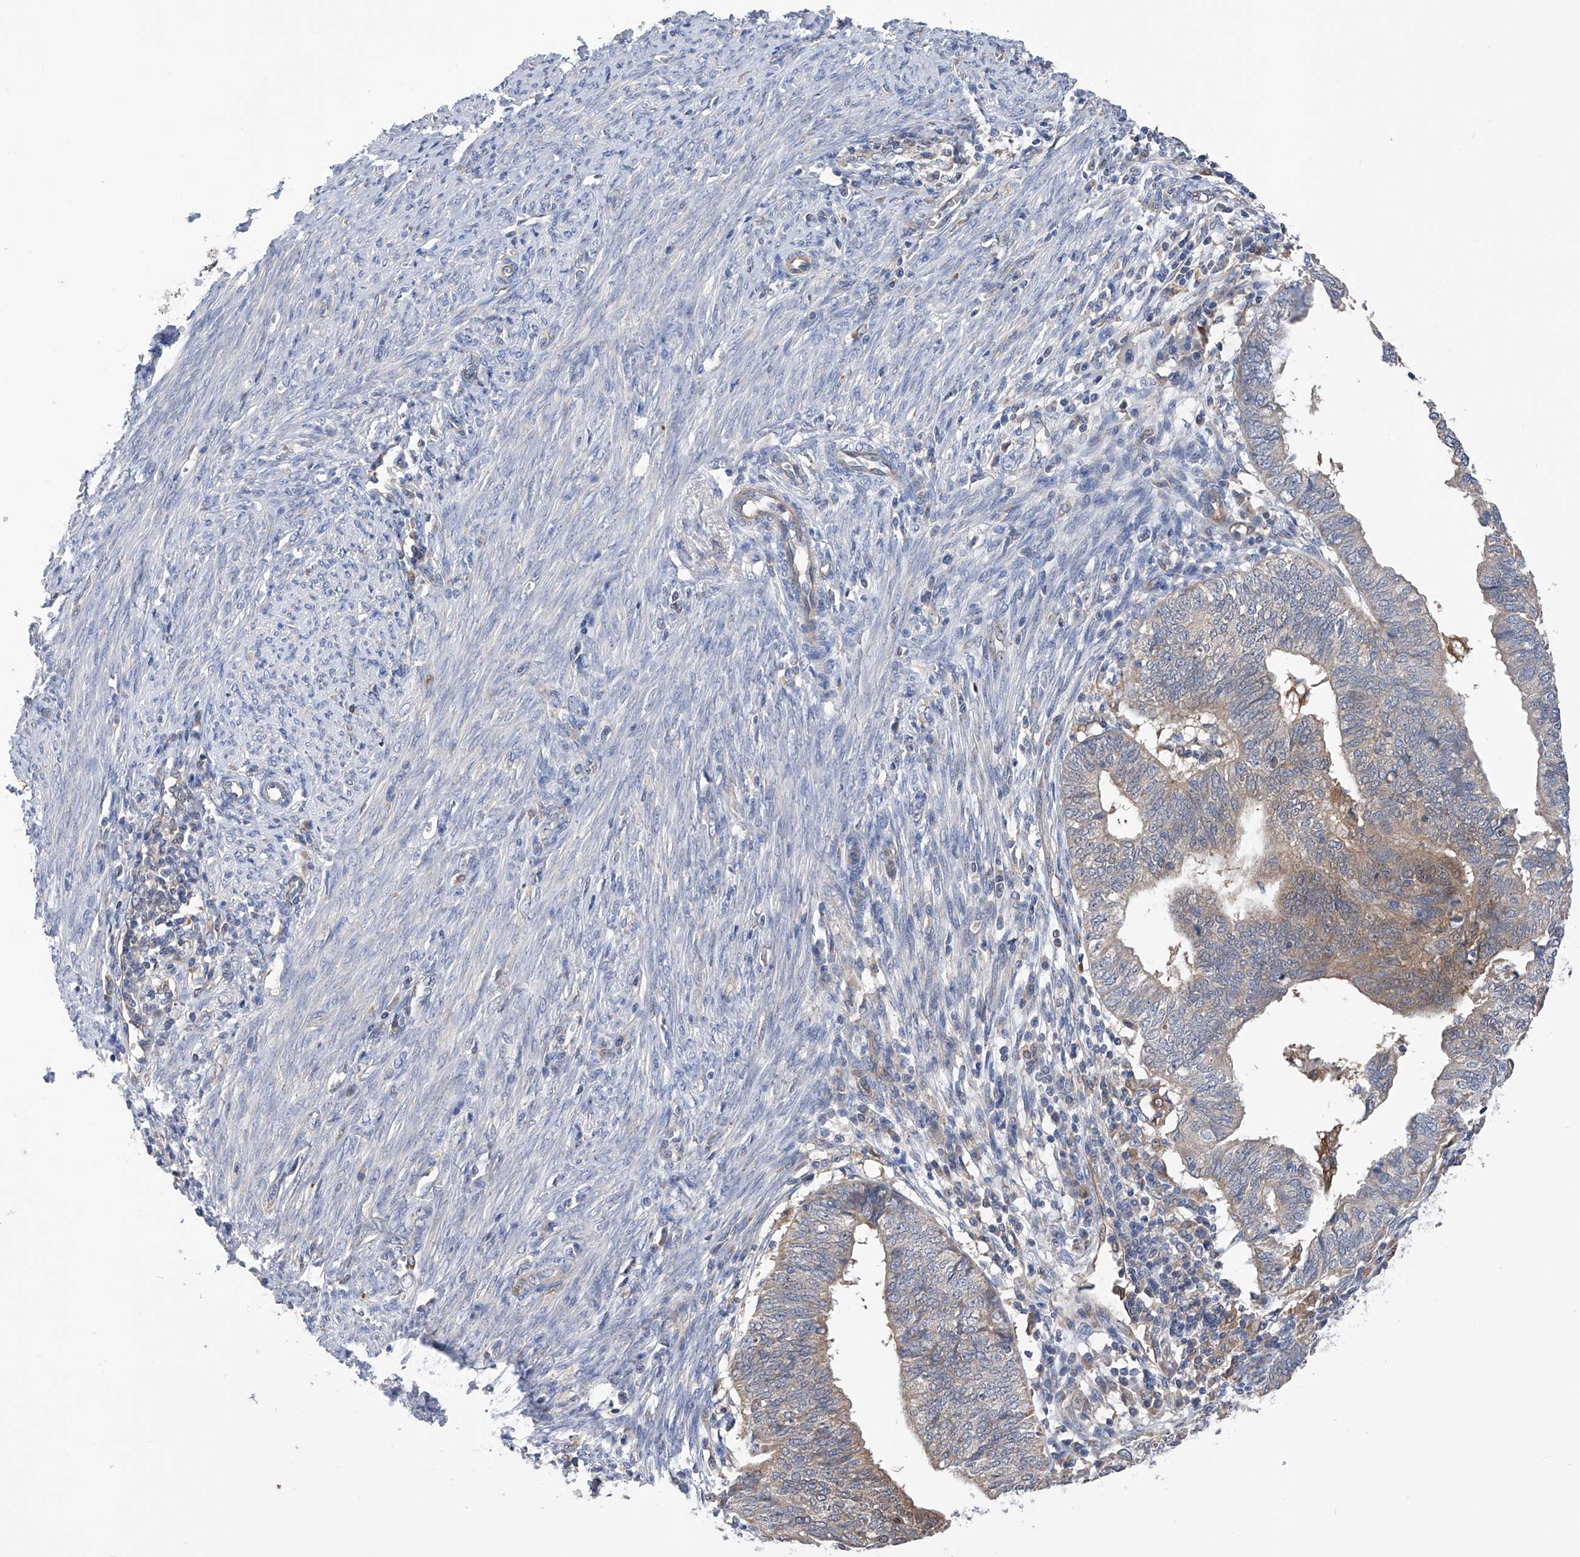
{"staining": {"intensity": "weak", "quantity": "25%-75%", "location": "cytoplasmic/membranous"}, "tissue": "endometrial cancer", "cell_type": "Tumor cells", "image_type": "cancer", "snomed": [{"axis": "morphology", "description": "Adenocarcinoma, NOS"}, {"axis": "topography", "description": "Uterus"}], "caption": "Endometrial adenocarcinoma was stained to show a protein in brown. There is low levels of weak cytoplasmic/membranous staining in about 25%-75% of tumor cells.", "gene": "SPATA20", "patient": {"sex": "female", "age": 77}}